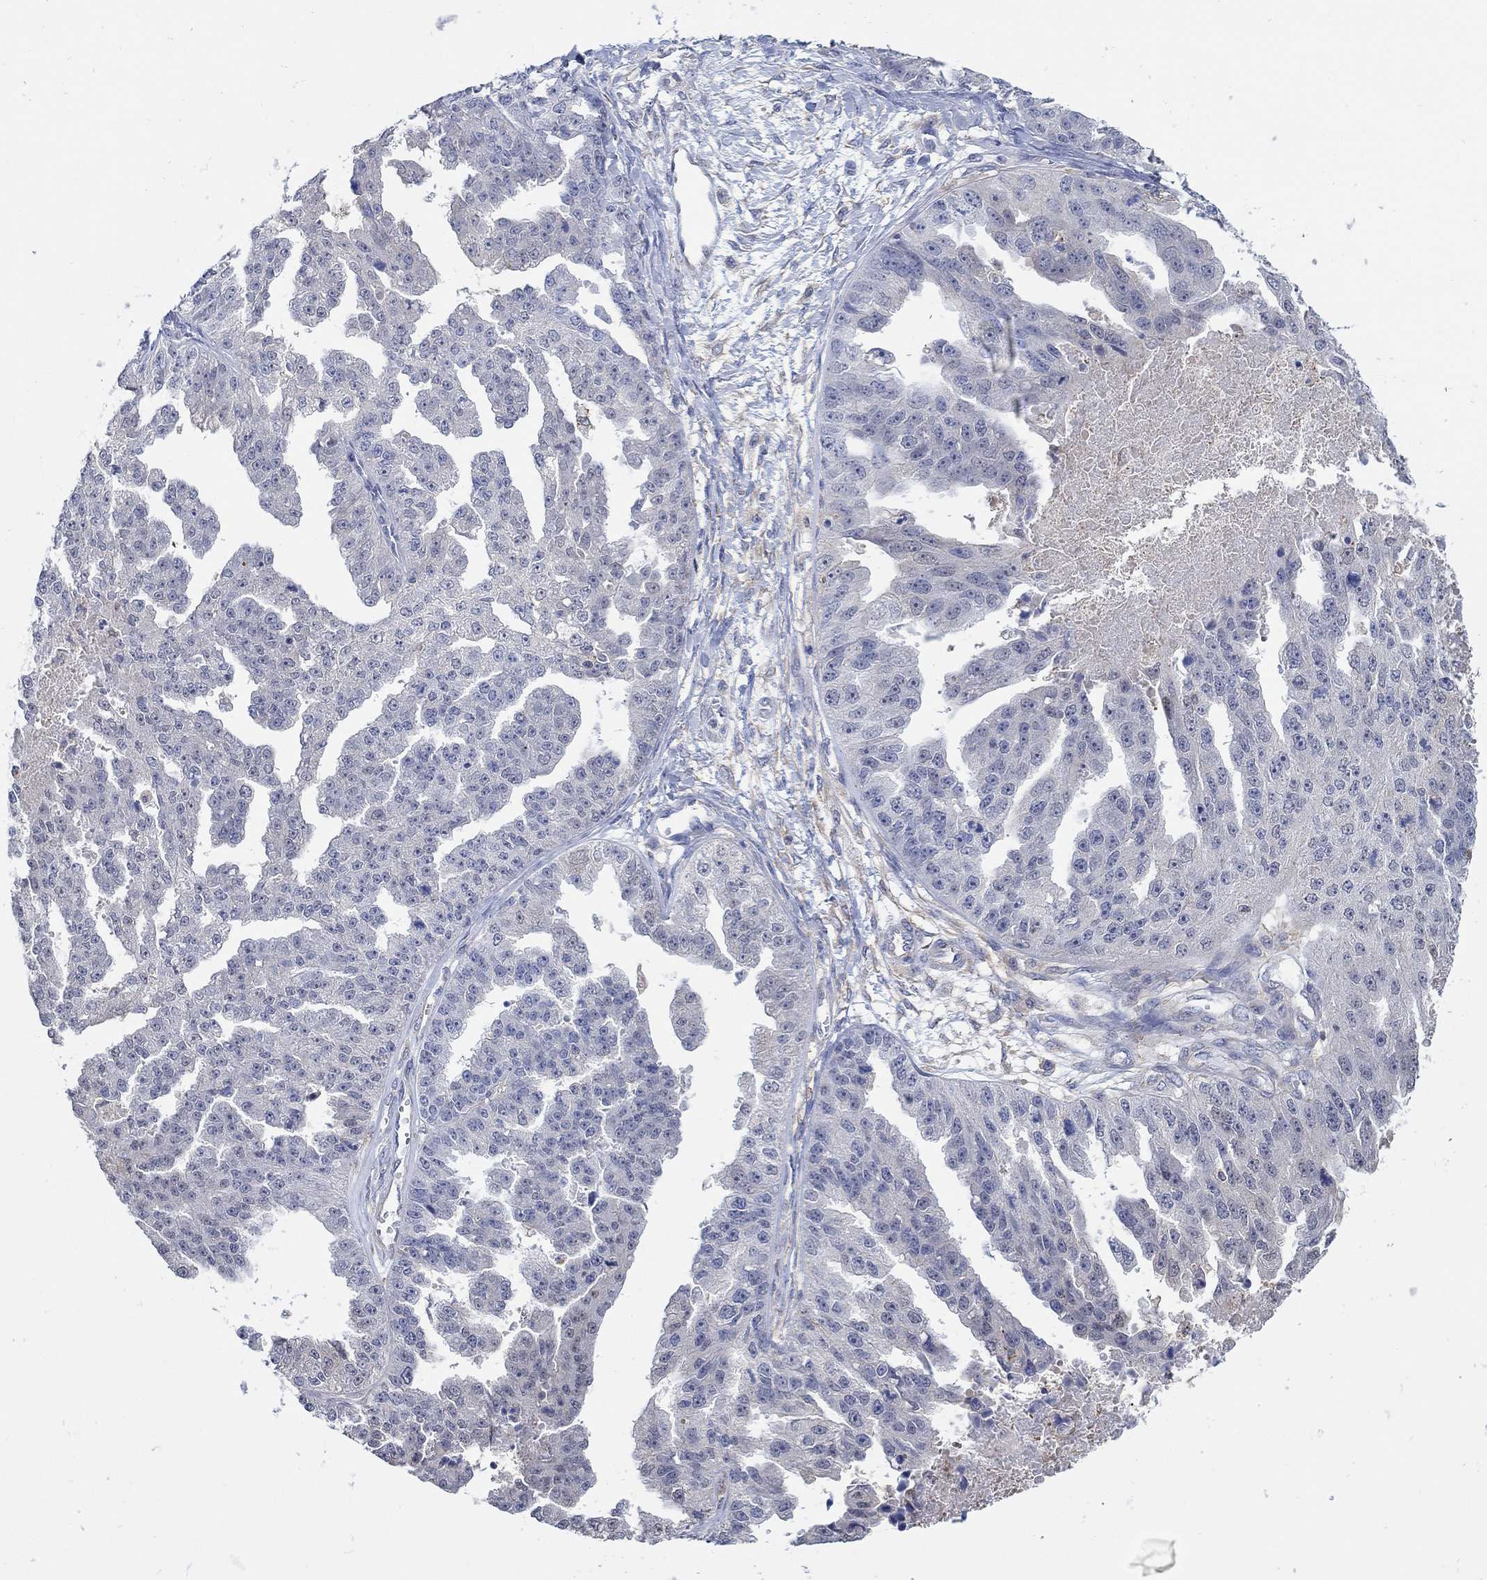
{"staining": {"intensity": "negative", "quantity": "none", "location": "none"}, "tissue": "ovarian cancer", "cell_type": "Tumor cells", "image_type": "cancer", "snomed": [{"axis": "morphology", "description": "Cystadenocarcinoma, serous, NOS"}, {"axis": "topography", "description": "Ovary"}], "caption": "IHC histopathology image of serous cystadenocarcinoma (ovarian) stained for a protein (brown), which displays no staining in tumor cells.", "gene": "TEKT3", "patient": {"sex": "female", "age": 58}}